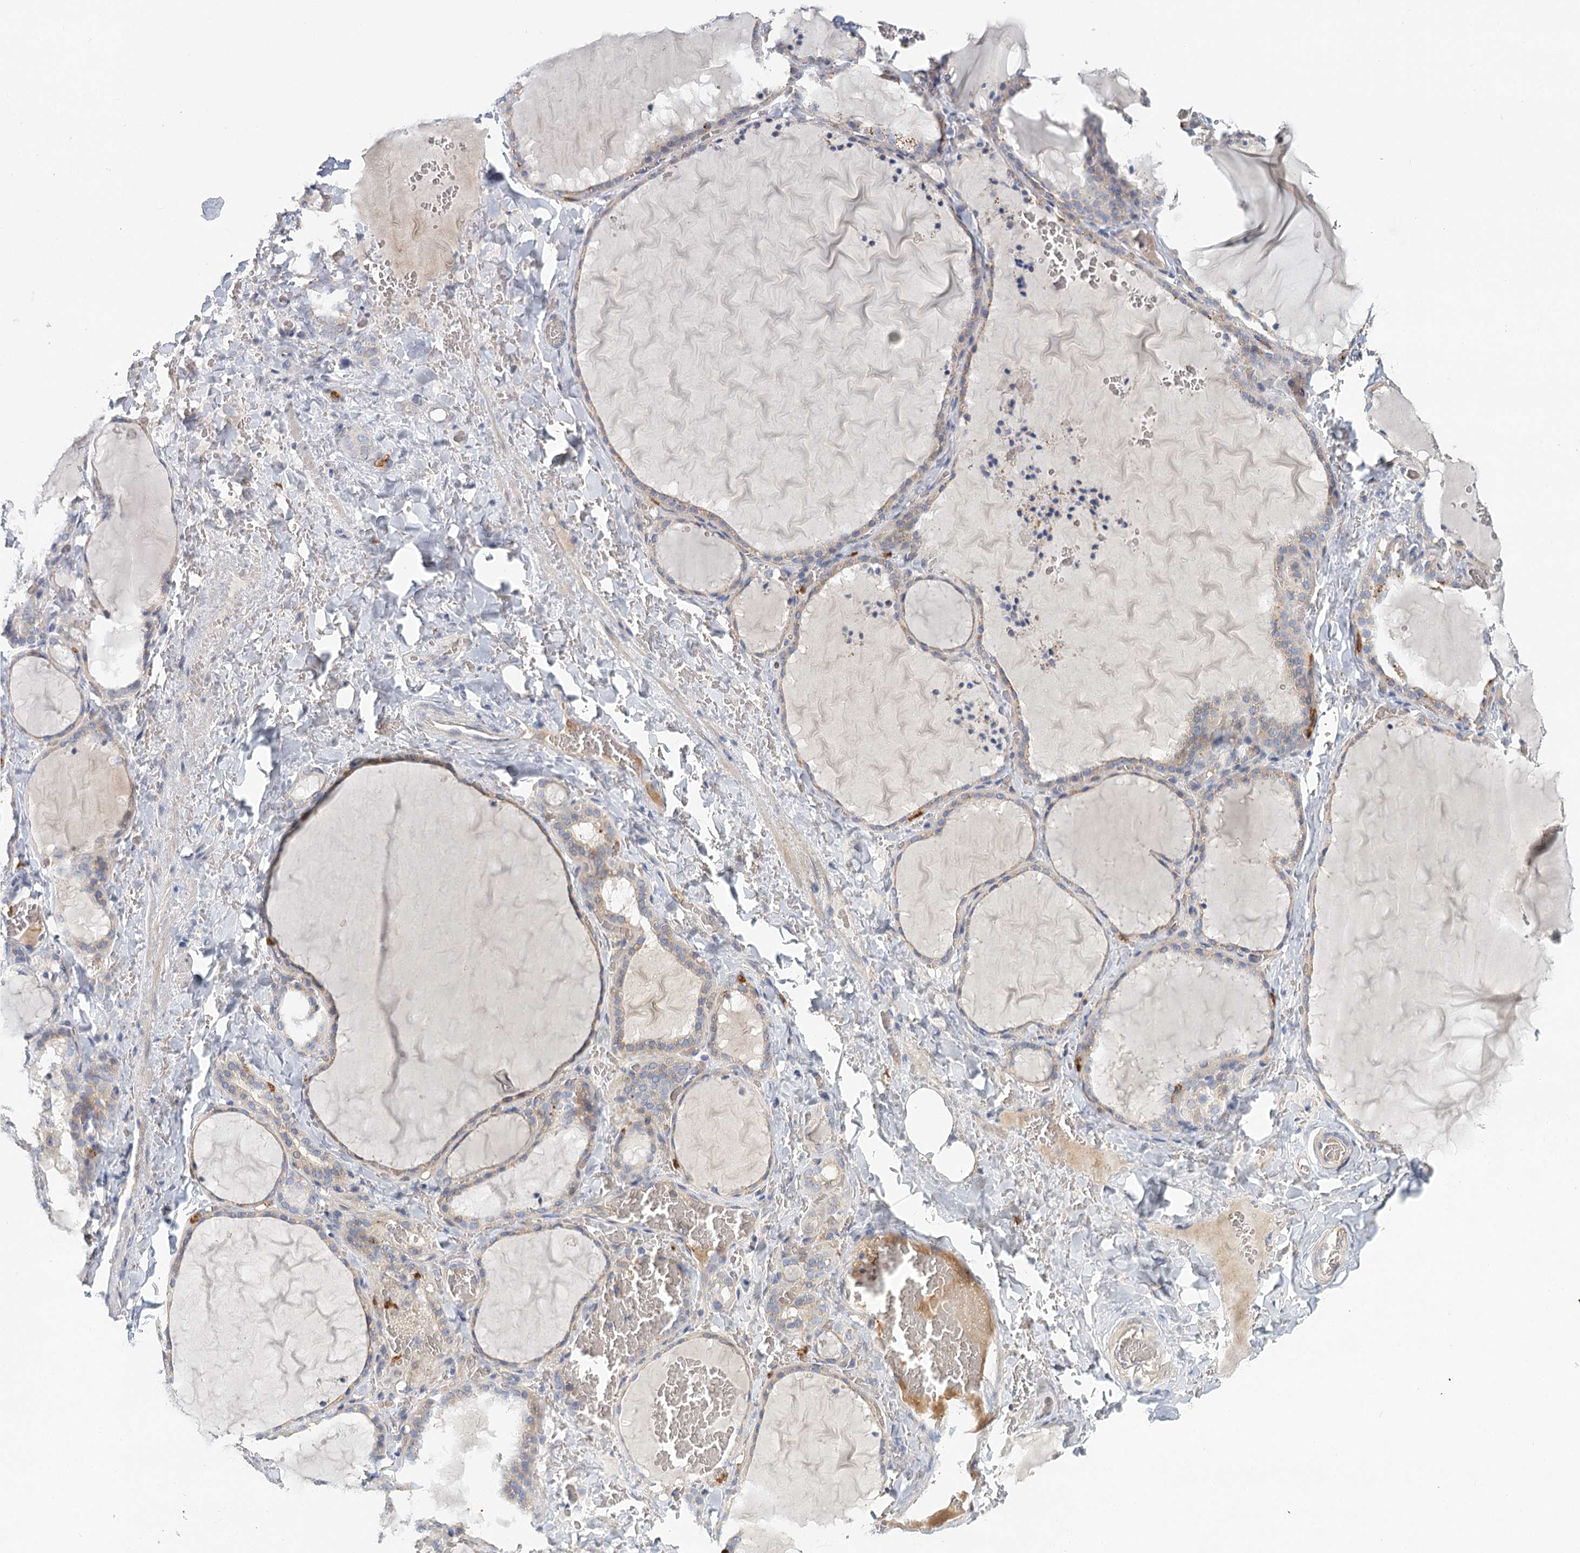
{"staining": {"intensity": "weak", "quantity": "<25%", "location": "cytoplasmic/membranous"}, "tissue": "thyroid gland", "cell_type": "Glandular cells", "image_type": "normal", "snomed": [{"axis": "morphology", "description": "Normal tissue, NOS"}, {"axis": "topography", "description": "Thyroid gland"}], "caption": "IHC histopathology image of benign thyroid gland stained for a protein (brown), which exhibits no positivity in glandular cells. (DAB immunohistochemistry (IHC) visualized using brightfield microscopy, high magnification).", "gene": "EPB41L5", "patient": {"sex": "female", "age": 22}}